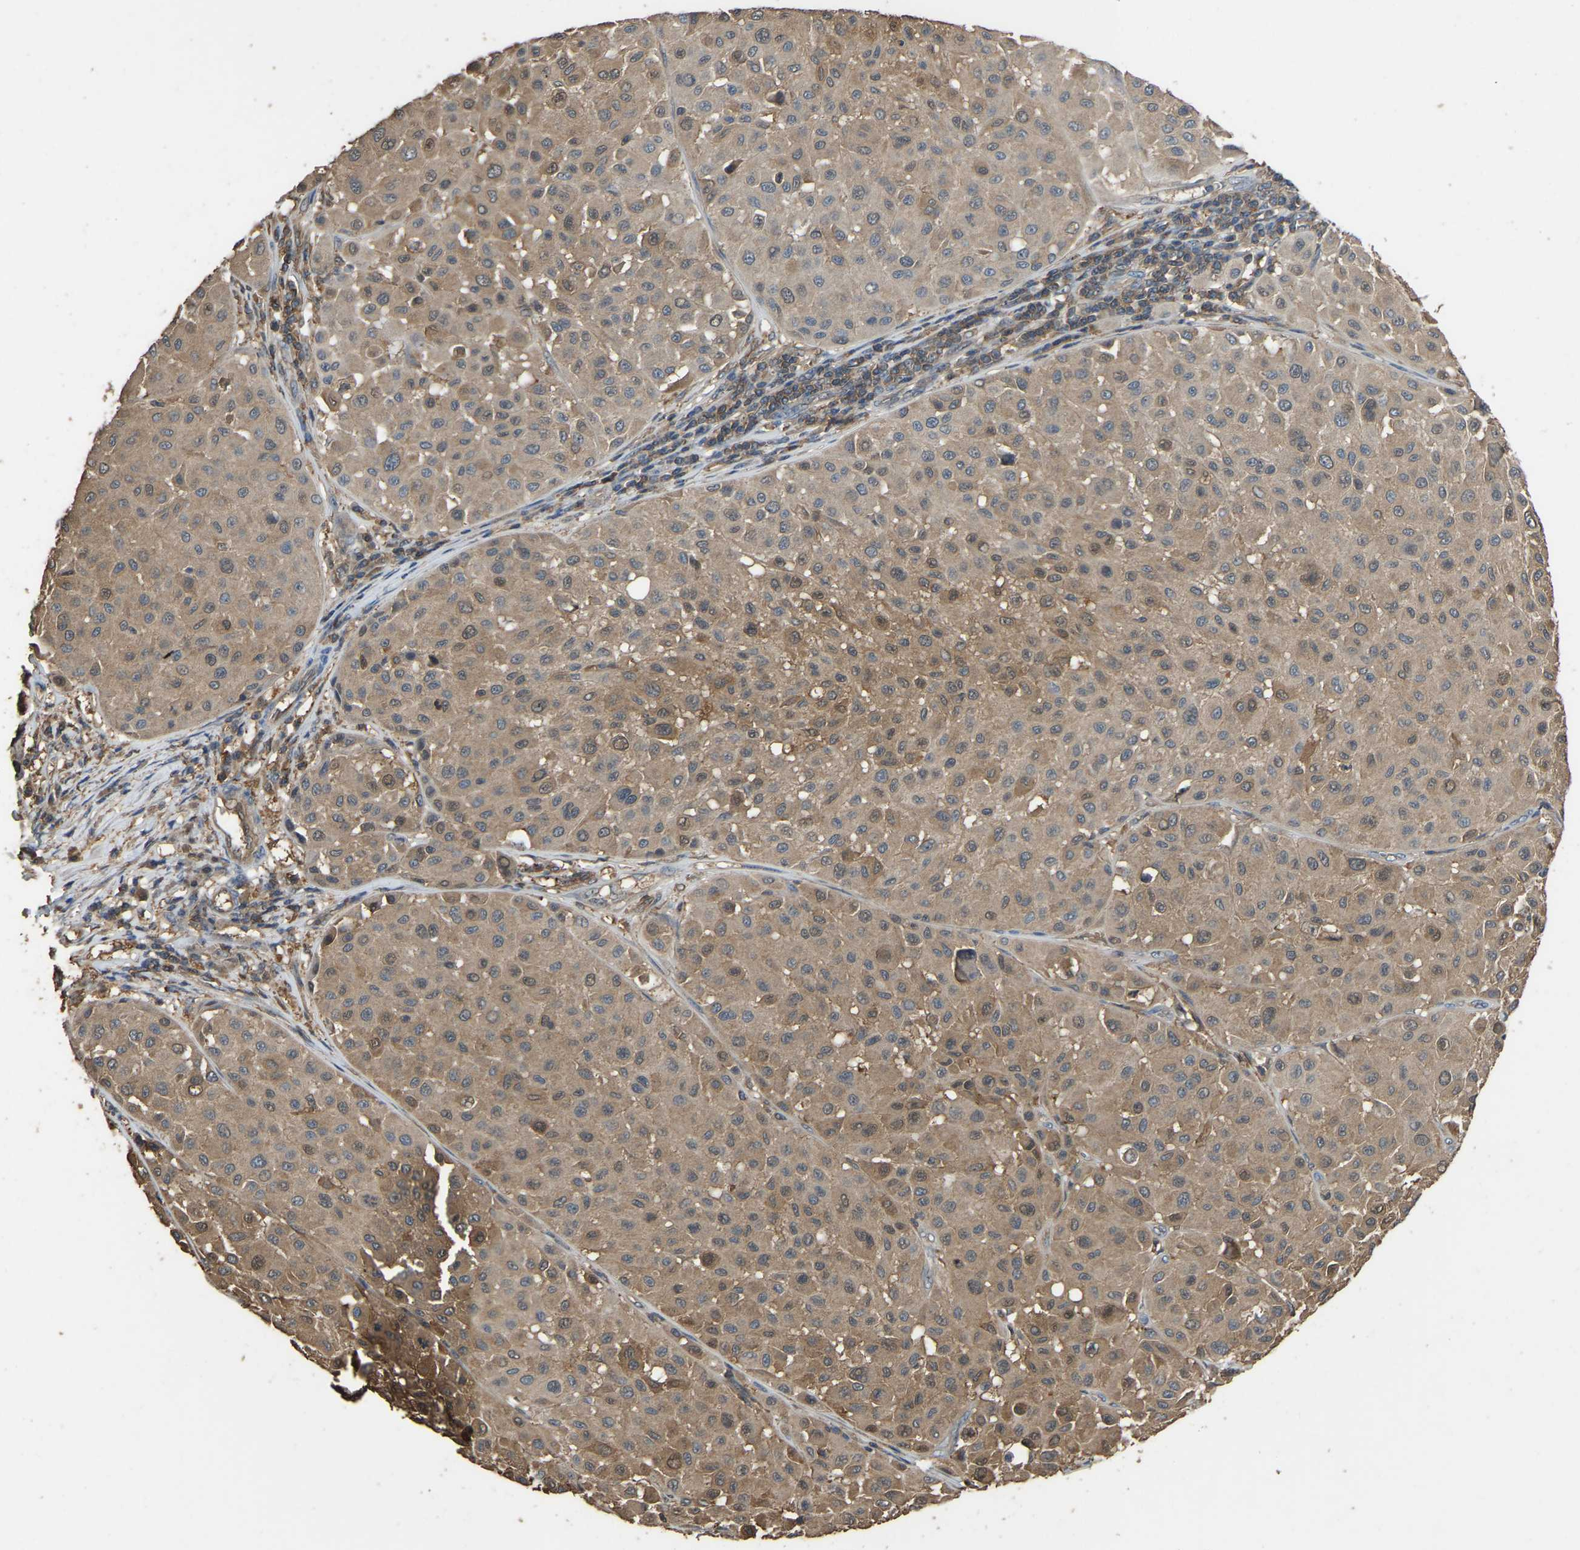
{"staining": {"intensity": "moderate", "quantity": ">75%", "location": "cytoplasmic/membranous"}, "tissue": "melanoma", "cell_type": "Tumor cells", "image_type": "cancer", "snomed": [{"axis": "morphology", "description": "Malignant melanoma, Metastatic site"}, {"axis": "topography", "description": "Soft tissue"}], "caption": "Immunohistochemical staining of malignant melanoma (metastatic site) exhibits medium levels of moderate cytoplasmic/membranous expression in about >75% of tumor cells.", "gene": "FHIT", "patient": {"sex": "male", "age": 41}}